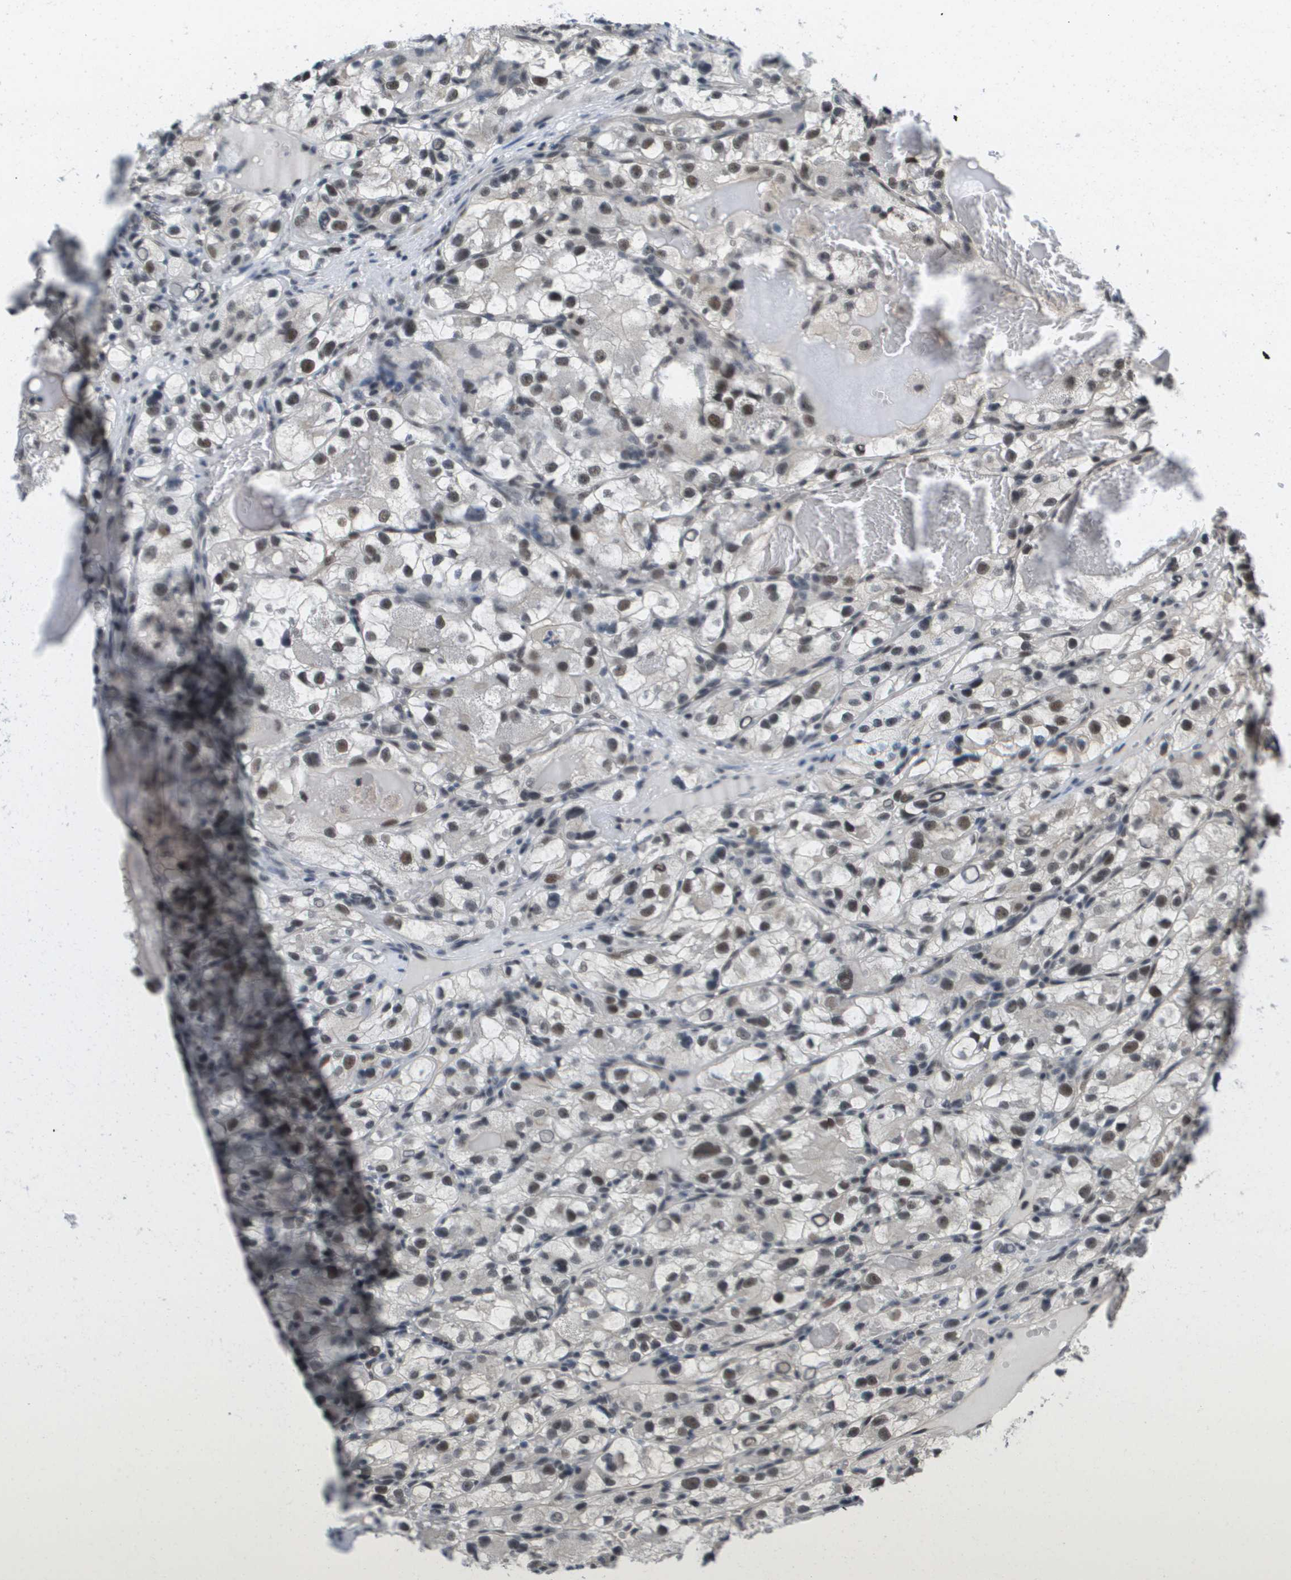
{"staining": {"intensity": "weak", "quantity": "25%-75%", "location": "nuclear"}, "tissue": "renal cancer", "cell_type": "Tumor cells", "image_type": "cancer", "snomed": [{"axis": "morphology", "description": "Adenocarcinoma, NOS"}, {"axis": "topography", "description": "Kidney"}], "caption": "IHC photomicrograph of neoplastic tissue: human renal adenocarcinoma stained using IHC shows low levels of weak protein expression localized specifically in the nuclear of tumor cells, appearing as a nuclear brown color.", "gene": "ISY1", "patient": {"sex": "female", "age": 57}}